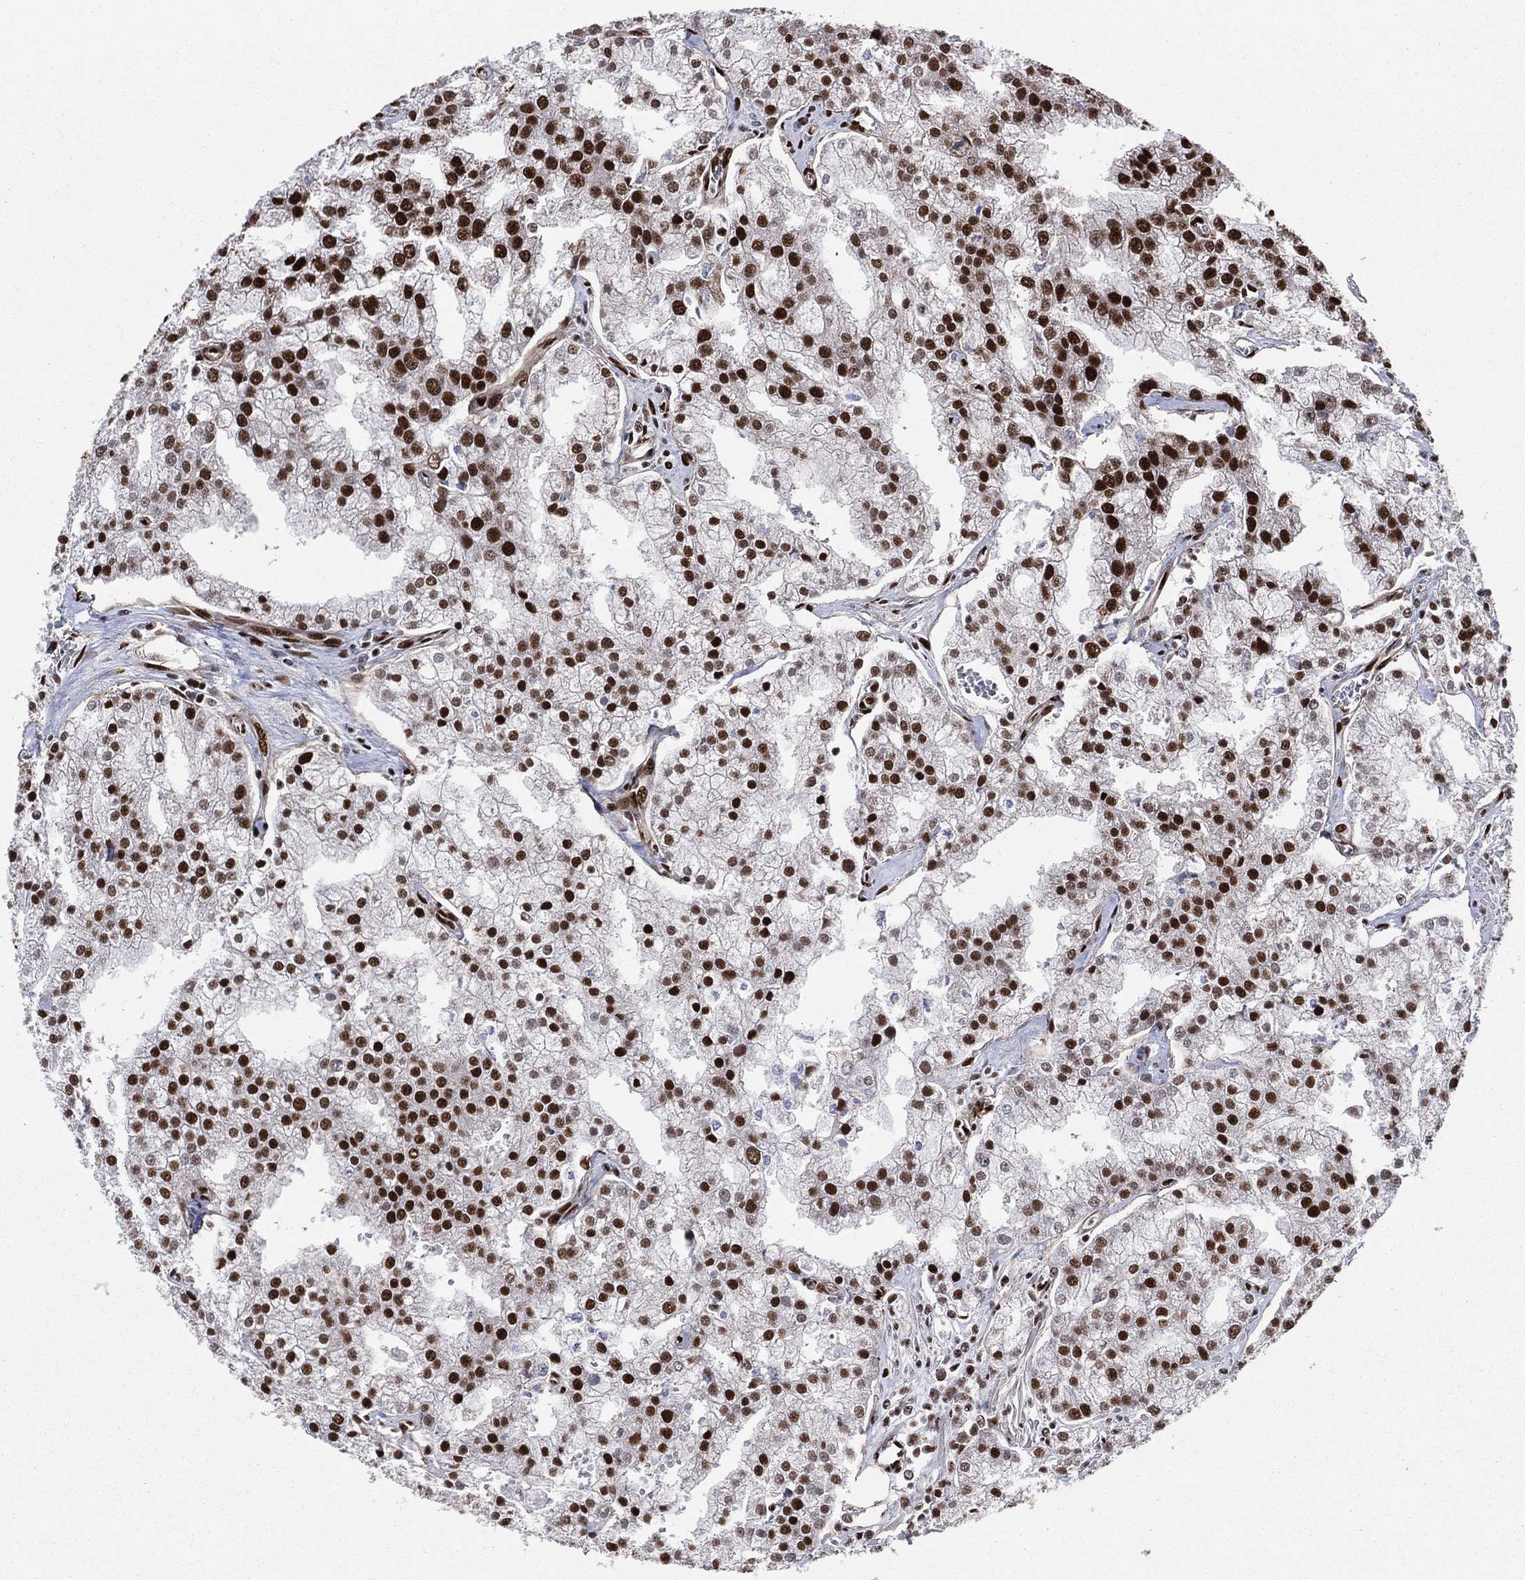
{"staining": {"intensity": "strong", "quantity": ">75%", "location": "nuclear"}, "tissue": "prostate cancer", "cell_type": "Tumor cells", "image_type": "cancer", "snomed": [{"axis": "morphology", "description": "Adenocarcinoma, NOS"}, {"axis": "topography", "description": "Prostate"}], "caption": "Tumor cells display high levels of strong nuclear staining in approximately >75% of cells in human prostate cancer.", "gene": "TP53BP1", "patient": {"sex": "male", "age": 70}}